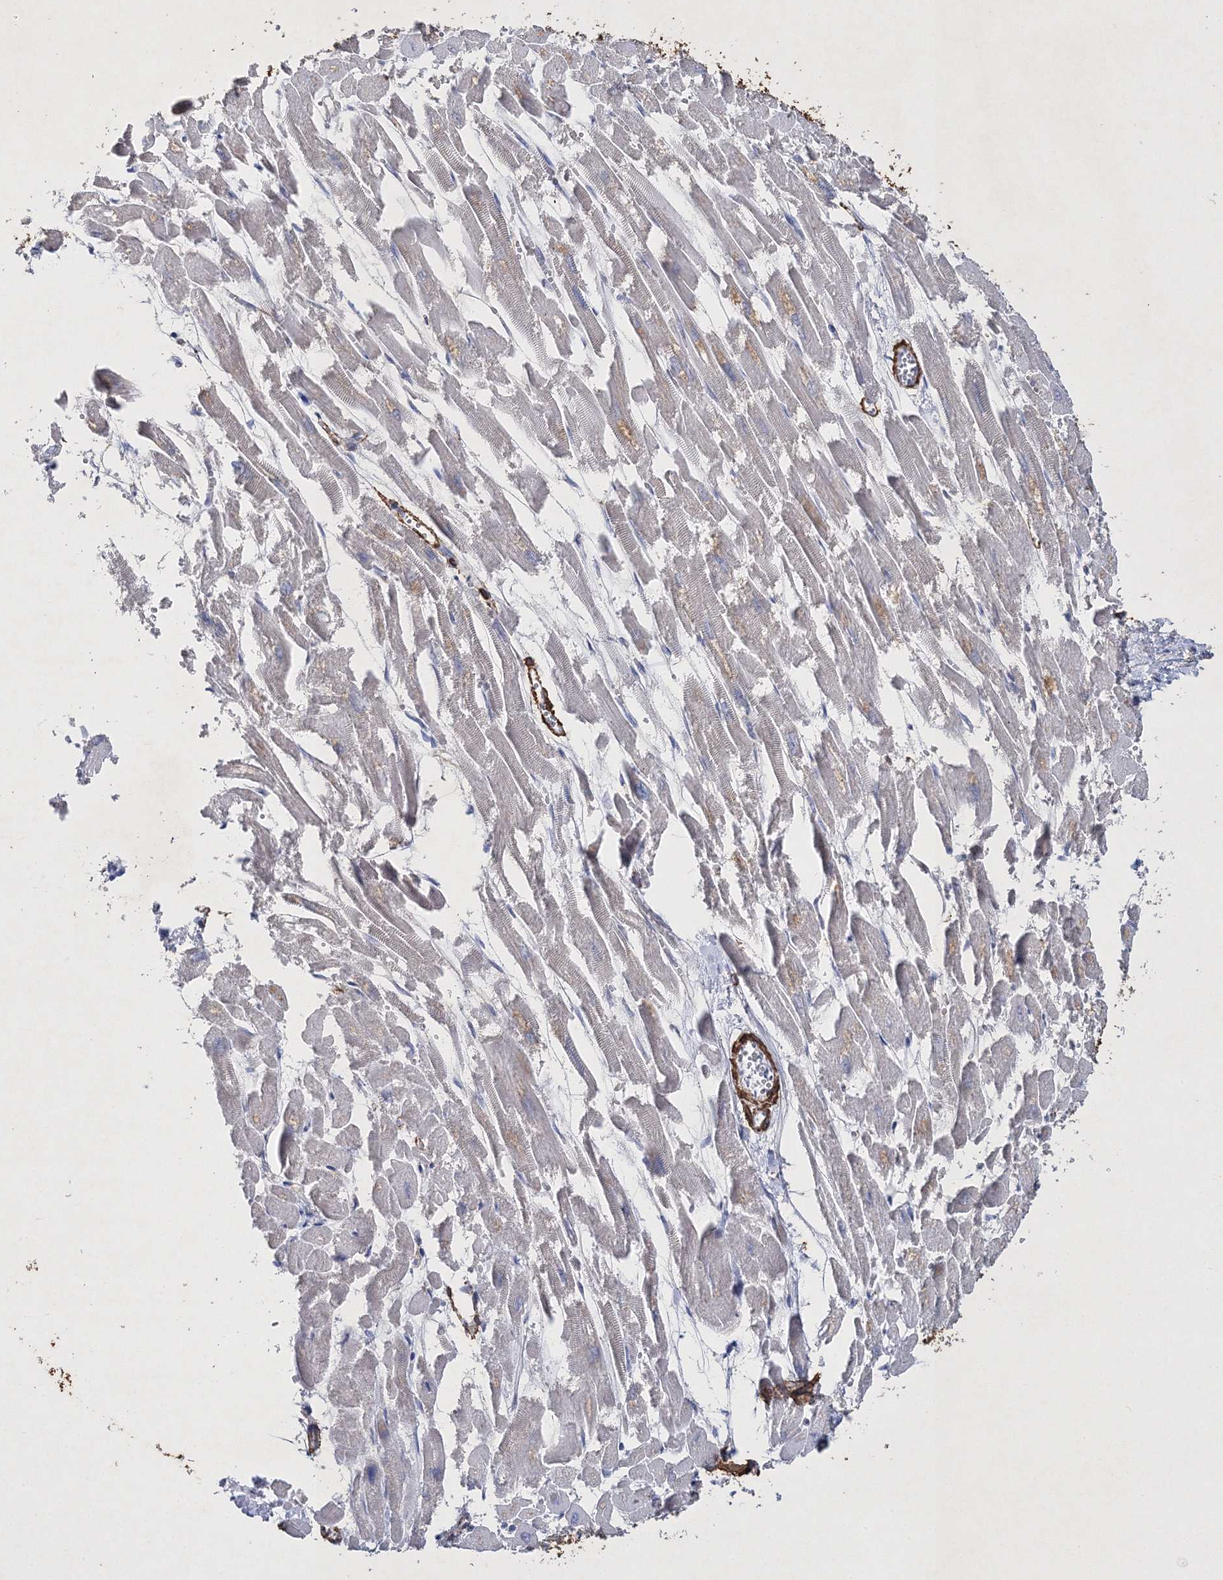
{"staining": {"intensity": "negative", "quantity": "none", "location": "none"}, "tissue": "heart muscle", "cell_type": "Cardiomyocytes", "image_type": "normal", "snomed": [{"axis": "morphology", "description": "Normal tissue, NOS"}, {"axis": "topography", "description": "Heart"}], "caption": "This photomicrograph is of unremarkable heart muscle stained with IHC to label a protein in brown with the nuclei are counter-stained blue. There is no positivity in cardiomyocytes.", "gene": "RTN2", "patient": {"sex": "male", "age": 54}}